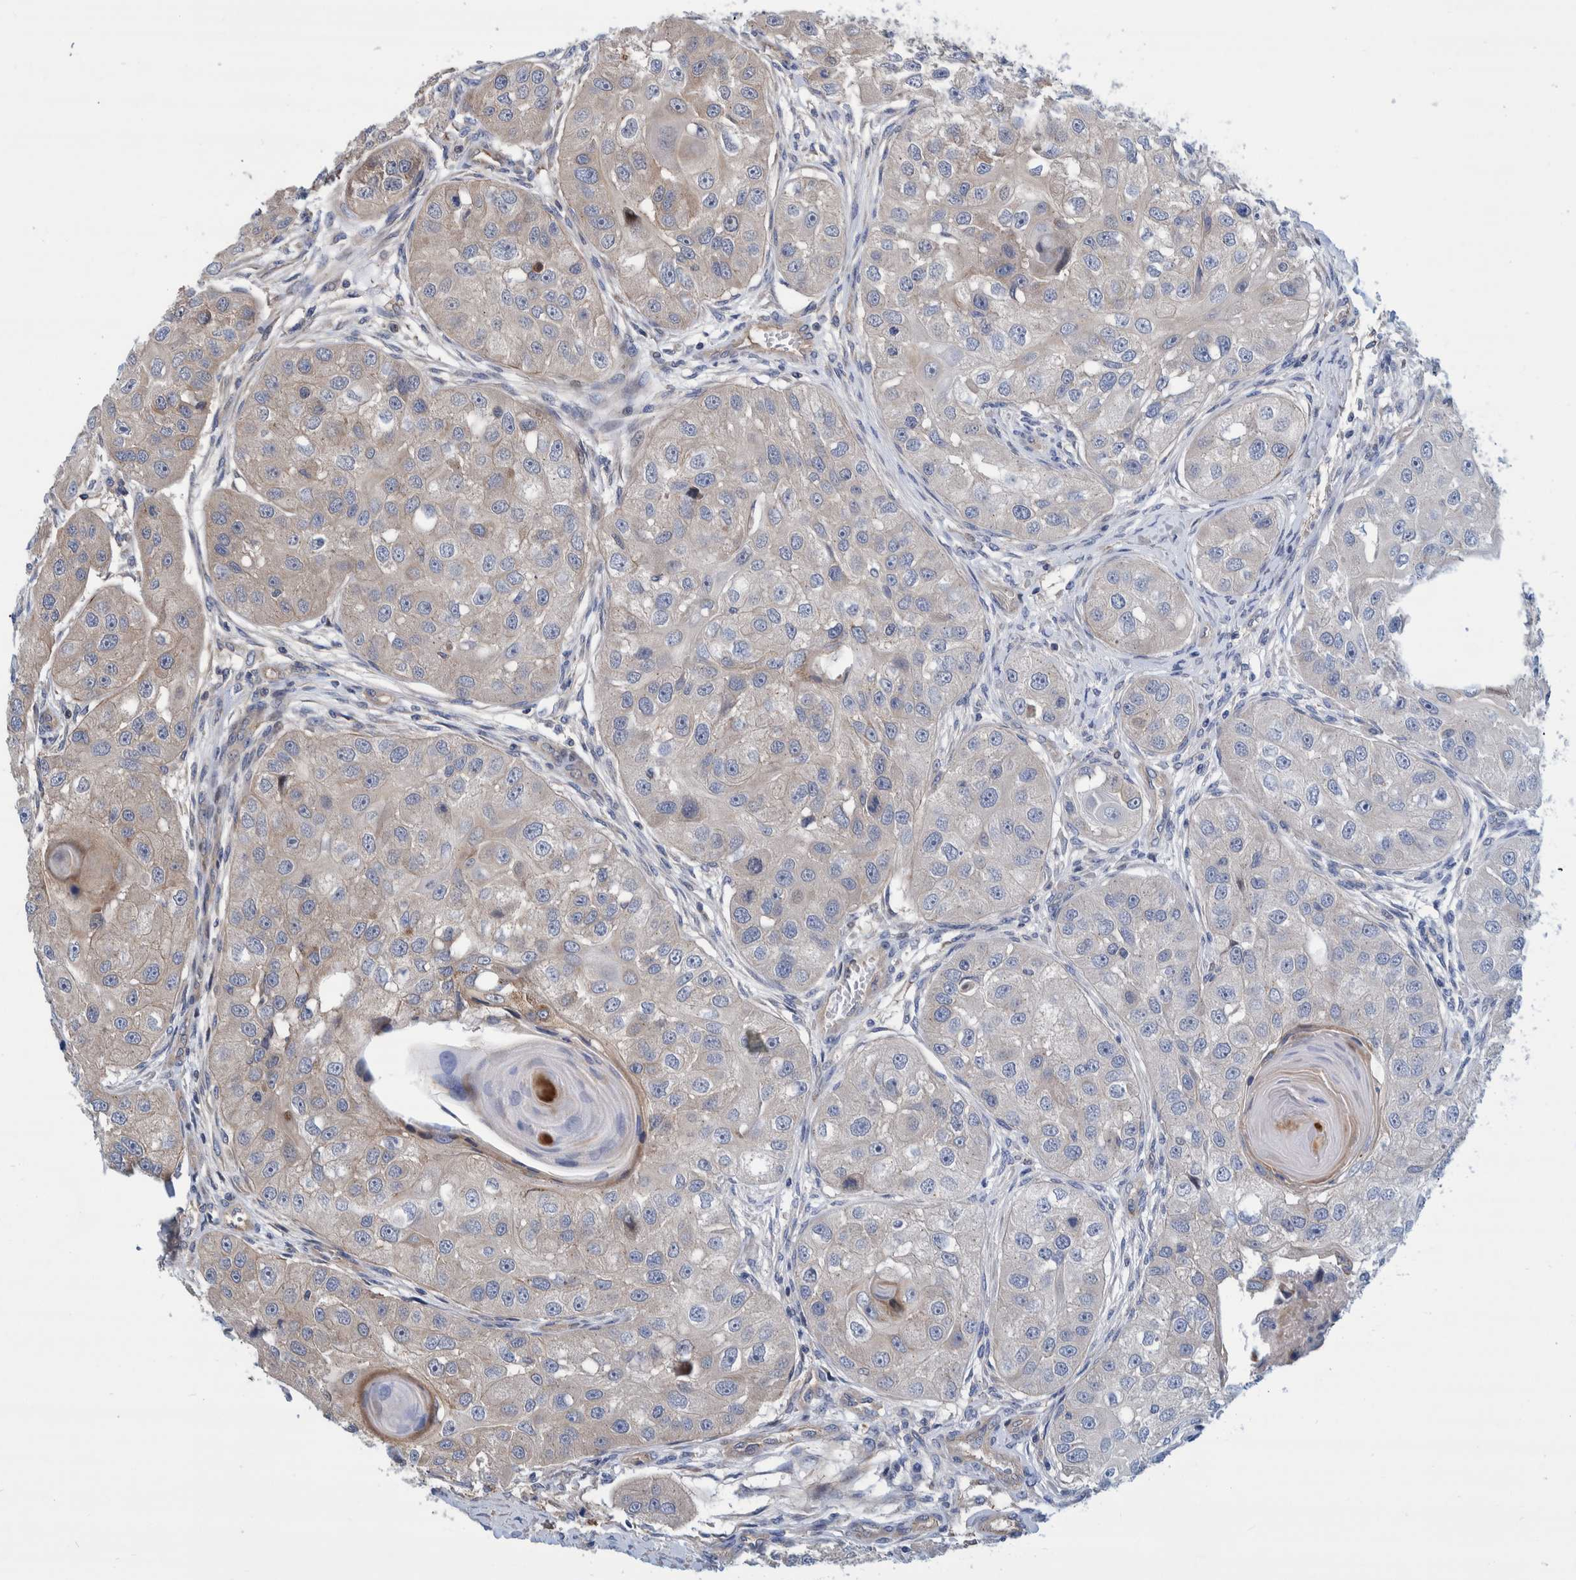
{"staining": {"intensity": "weak", "quantity": "<25%", "location": "cytoplasmic/membranous"}, "tissue": "head and neck cancer", "cell_type": "Tumor cells", "image_type": "cancer", "snomed": [{"axis": "morphology", "description": "Normal tissue, NOS"}, {"axis": "morphology", "description": "Squamous cell carcinoma, NOS"}, {"axis": "topography", "description": "Skeletal muscle"}, {"axis": "topography", "description": "Head-Neck"}], "caption": "Immunohistochemical staining of human head and neck squamous cell carcinoma shows no significant positivity in tumor cells. (Brightfield microscopy of DAB (3,3'-diaminobenzidine) immunohistochemistry (IHC) at high magnification).", "gene": "GRPEL2", "patient": {"sex": "male", "age": 51}}